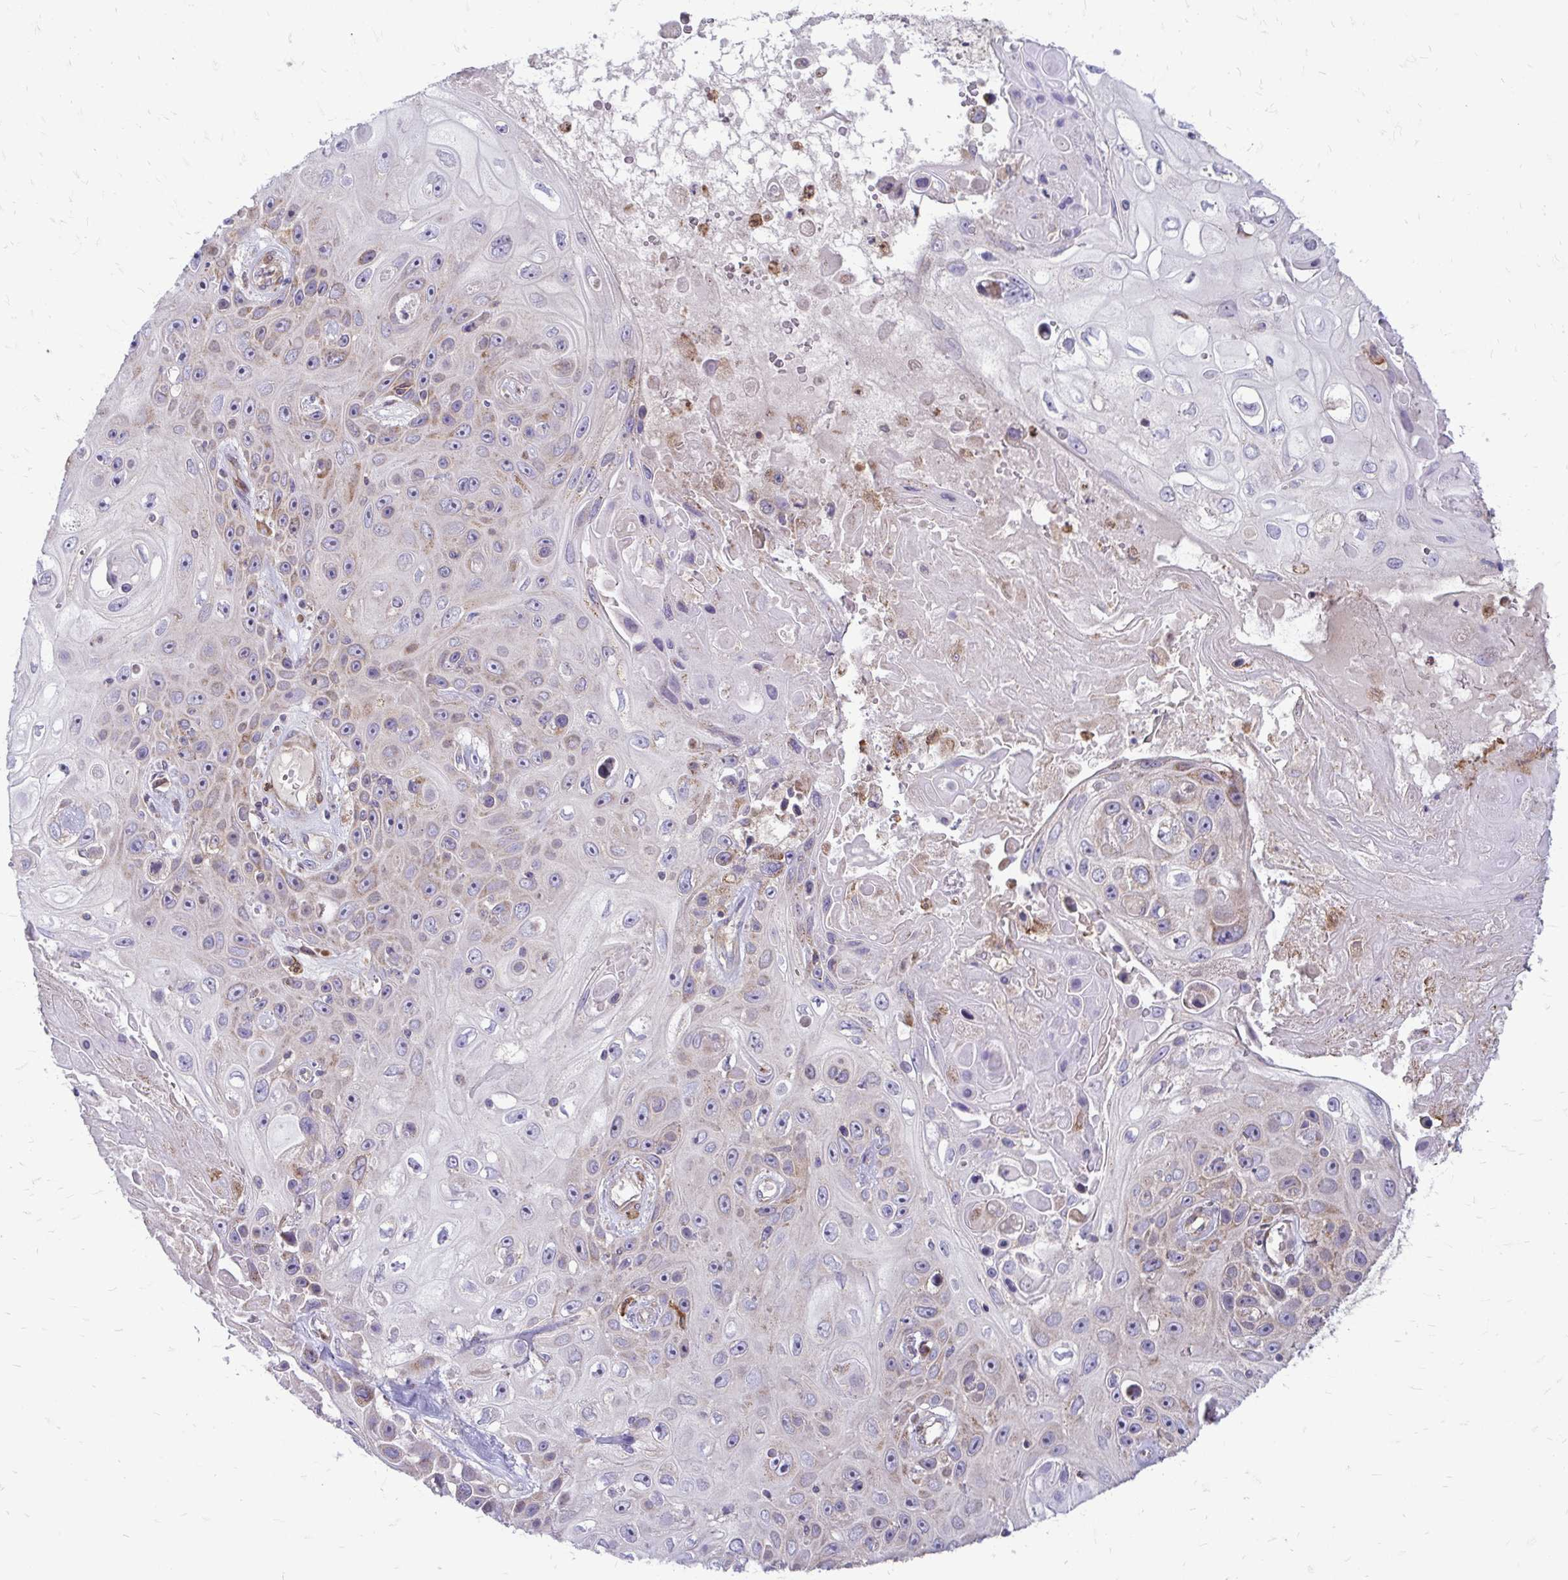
{"staining": {"intensity": "weak", "quantity": "<25%", "location": "cytoplasmic/membranous"}, "tissue": "skin cancer", "cell_type": "Tumor cells", "image_type": "cancer", "snomed": [{"axis": "morphology", "description": "Squamous cell carcinoma, NOS"}, {"axis": "topography", "description": "Skin"}], "caption": "Tumor cells show no significant expression in skin cancer.", "gene": "ASAP1", "patient": {"sex": "male", "age": 82}}